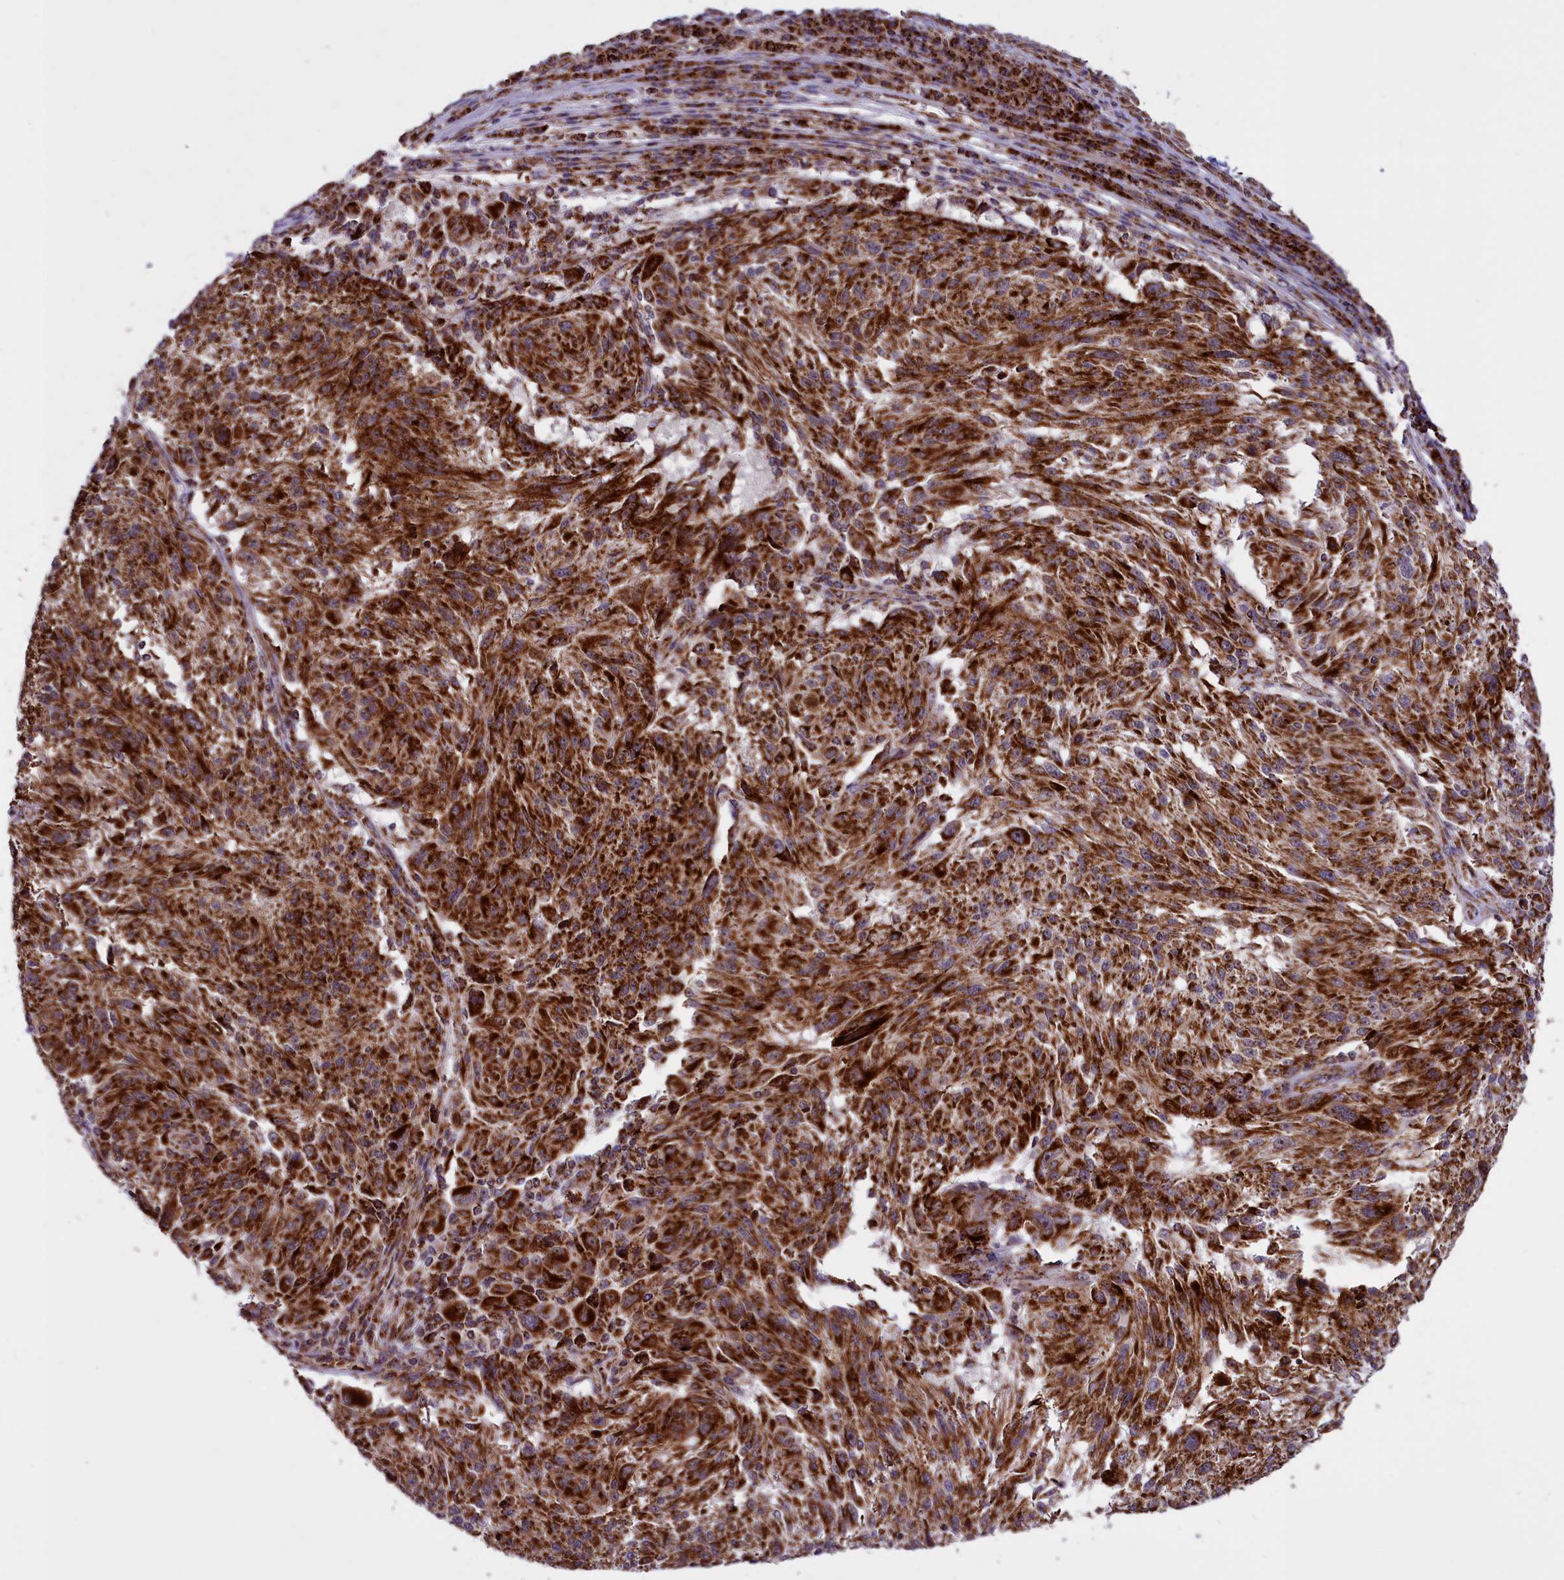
{"staining": {"intensity": "strong", "quantity": ">75%", "location": "cytoplasmic/membranous"}, "tissue": "melanoma", "cell_type": "Tumor cells", "image_type": "cancer", "snomed": [{"axis": "morphology", "description": "Malignant melanoma, NOS"}, {"axis": "topography", "description": "Skin"}], "caption": "High-magnification brightfield microscopy of melanoma stained with DAB (3,3'-diaminobenzidine) (brown) and counterstained with hematoxylin (blue). tumor cells exhibit strong cytoplasmic/membranous expression is present in approximately>75% of cells.", "gene": "NDUFS5", "patient": {"sex": "male", "age": 53}}